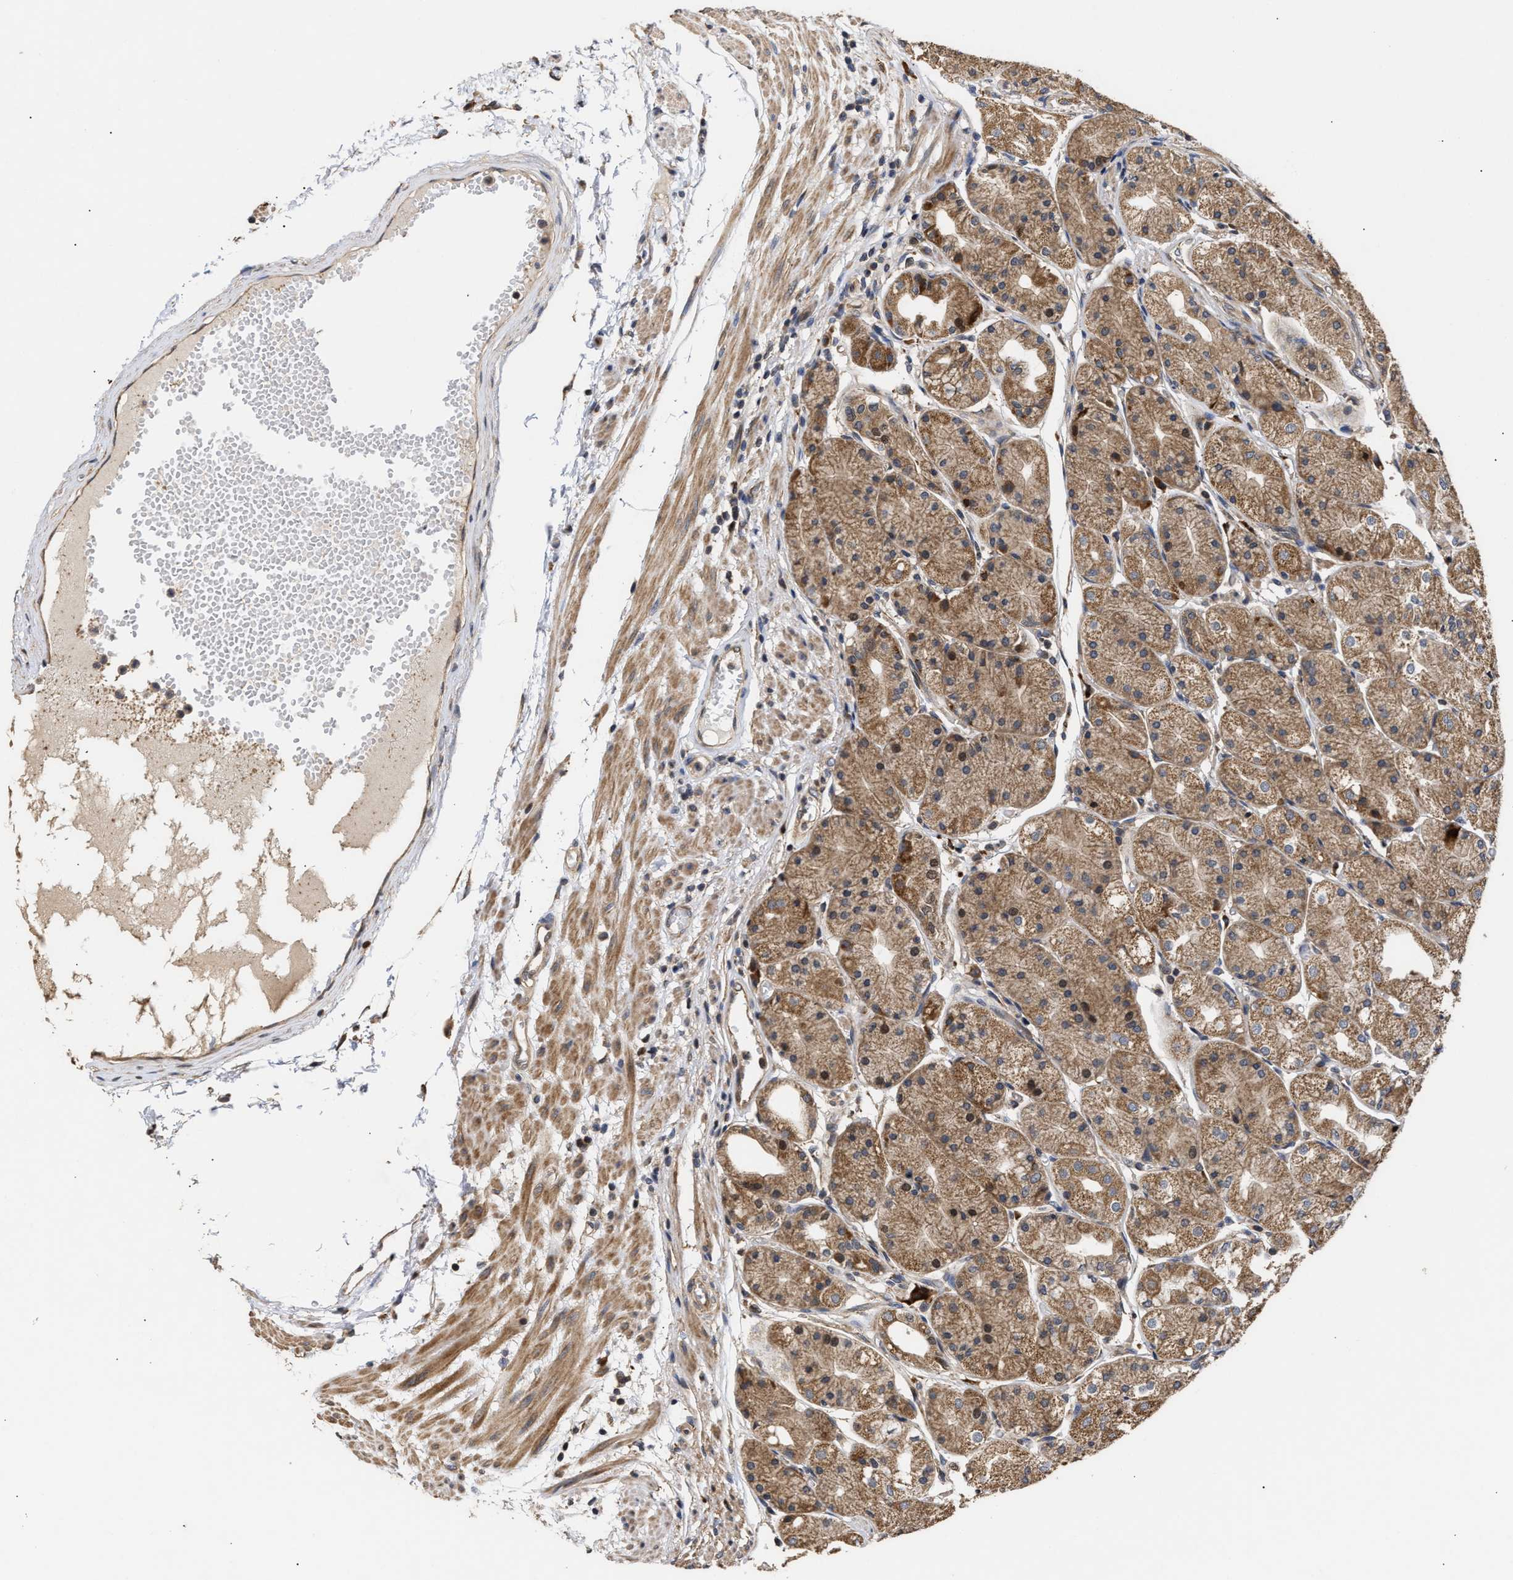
{"staining": {"intensity": "moderate", "quantity": ">75%", "location": "cytoplasmic/membranous"}, "tissue": "stomach", "cell_type": "Glandular cells", "image_type": "normal", "snomed": [{"axis": "morphology", "description": "Normal tissue, NOS"}, {"axis": "topography", "description": "Stomach, upper"}], "caption": "Stomach stained with a protein marker shows moderate staining in glandular cells.", "gene": "GOSR1", "patient": {"sex": "male", "age": 72}}